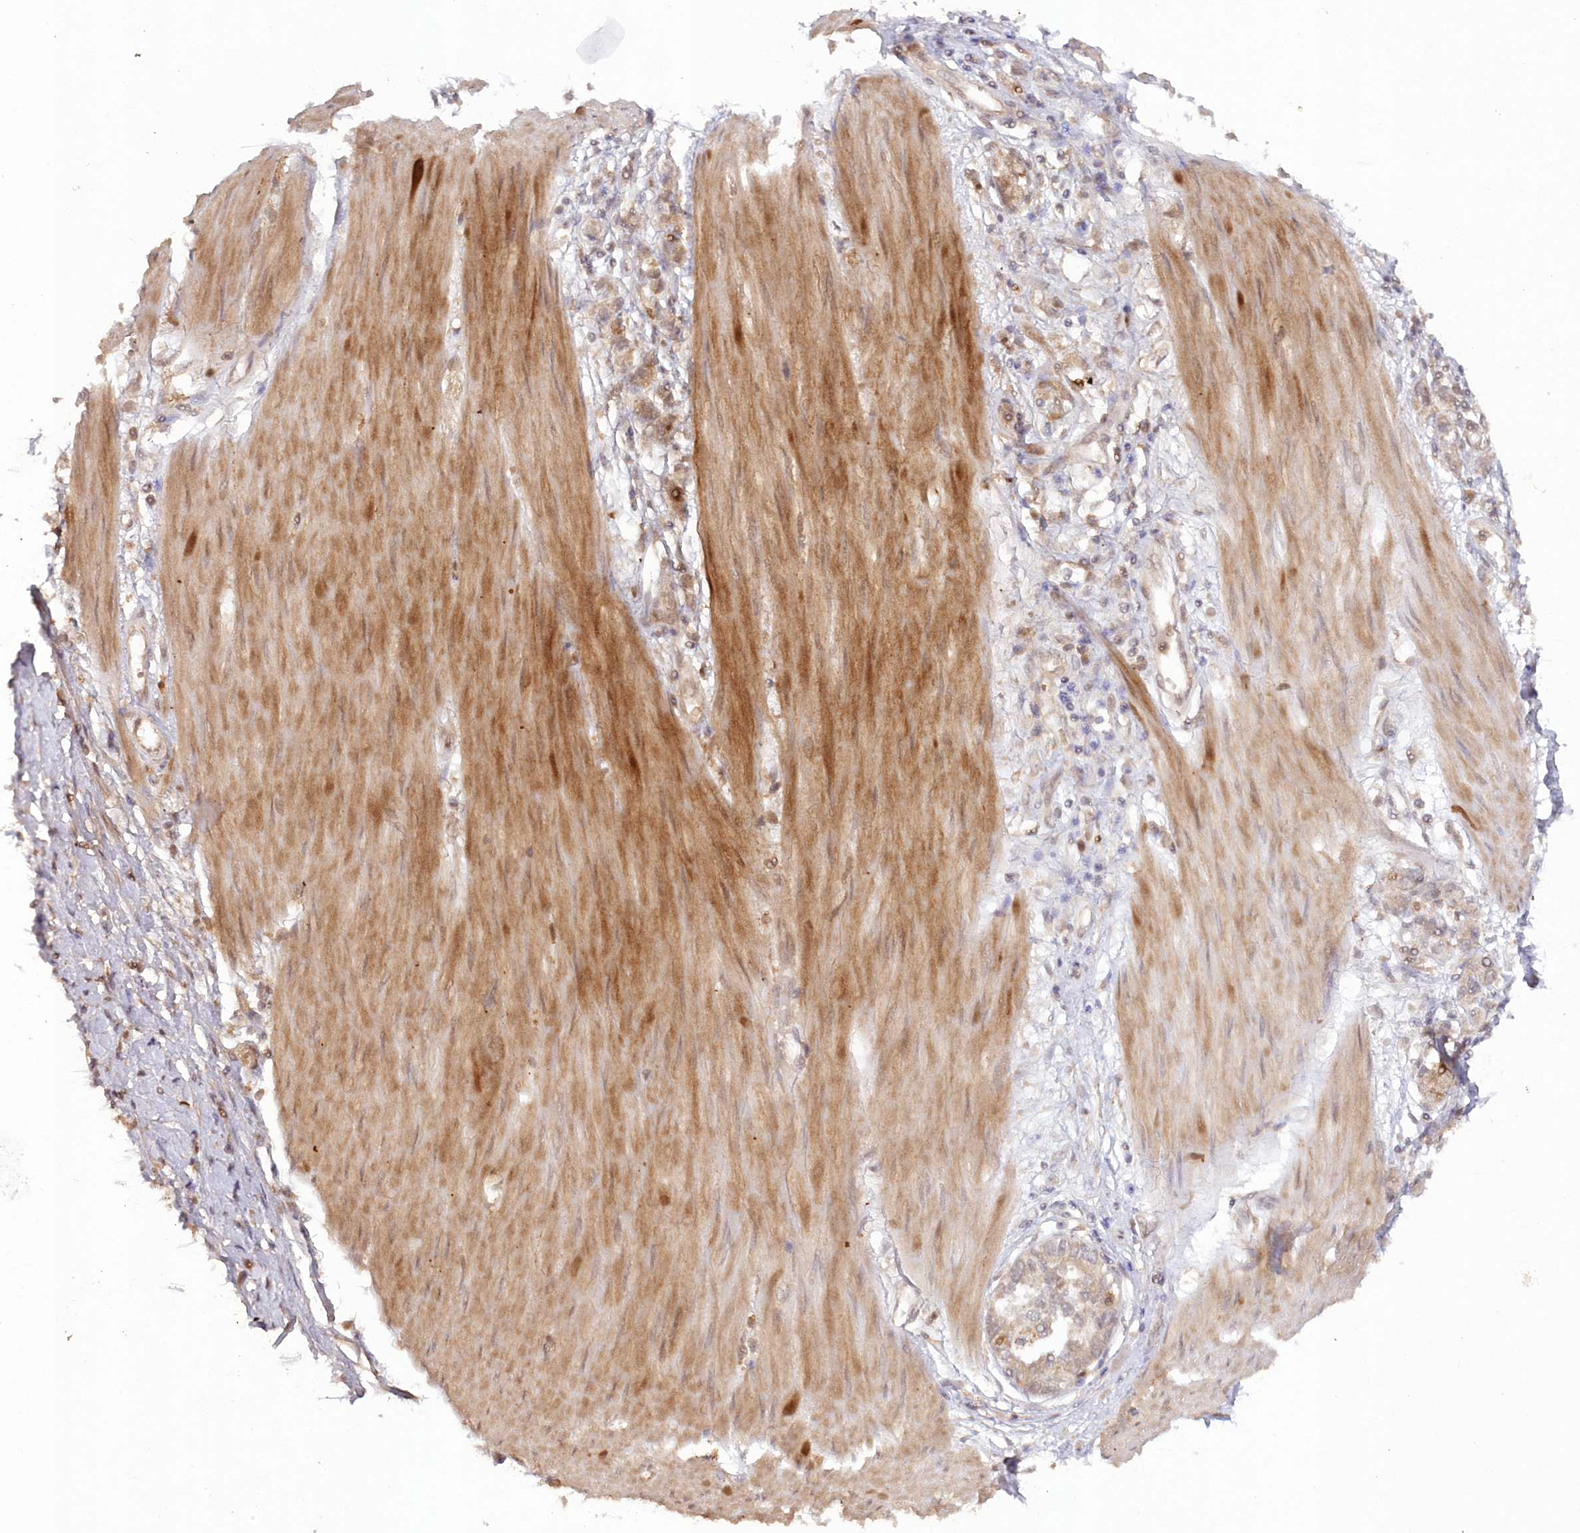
{"staining": {"intensity": "weak", "quantity": ">75%", "location": "cytoplasmic/membranous"}, "tissue": "stomach cancer", "cell_type": "Tumor cells", "image_type": "cancer", "snomed": [{"axis": "morphology", "description": "Adenocarcinoma, NOS"}, {"axis": "topography", "description": "Stomach"}], "caption": "IHC histopathology image of neoplastic tissue: stomach adenocarcinoma stained using immunohistochemistry exhibits low levels of weak protein expression localized specifically in the cytoplasmic/membranous of tumor cells, appearing as a cytoplasmic/membranous brown color.", "gene": "GBE1", "patient": {"sex": "female", "age": 76}}